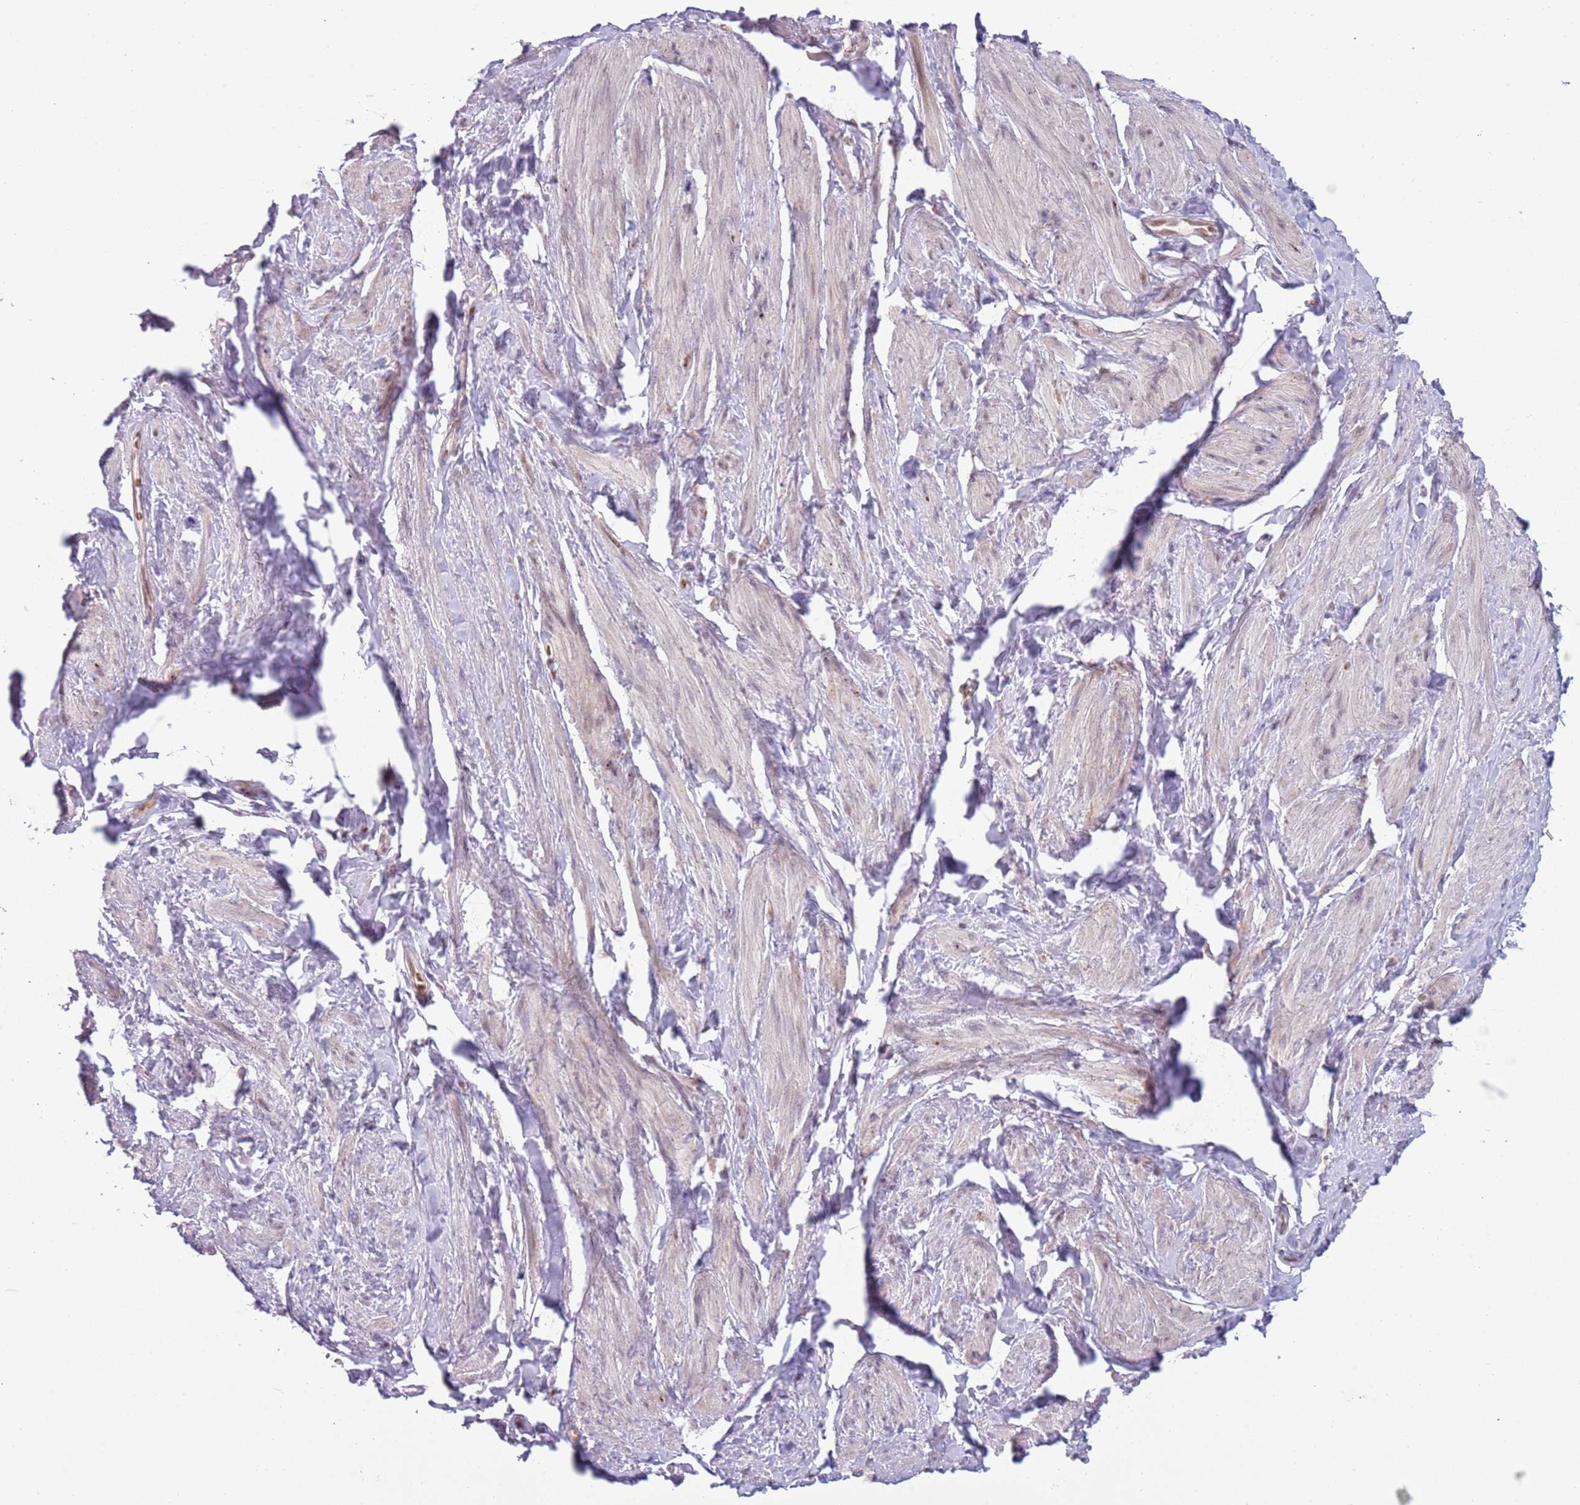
{"staining": {"intensity": "weak", "quantity": "<25%", "location": "nuclear"}, "tissue": "smooth muscle", "cell_type": "Smooth muscle cells", "image_type": "normal", "snomed": [{"axis": "morphology", "description": "Normal tissue, NOS"}, {"axis": "topography", "description": "Smooth muscle"}, {"axis": "topography", "description": "Peripheral nerve tissue"}], "caption": "Histopathology image shows no significant protein expression in smooth muscle cells of normal smooth muscle. Nuclei are stained in blue.", "gene": "TM2D1", "patient": {"sex": "male", "age": 69}}